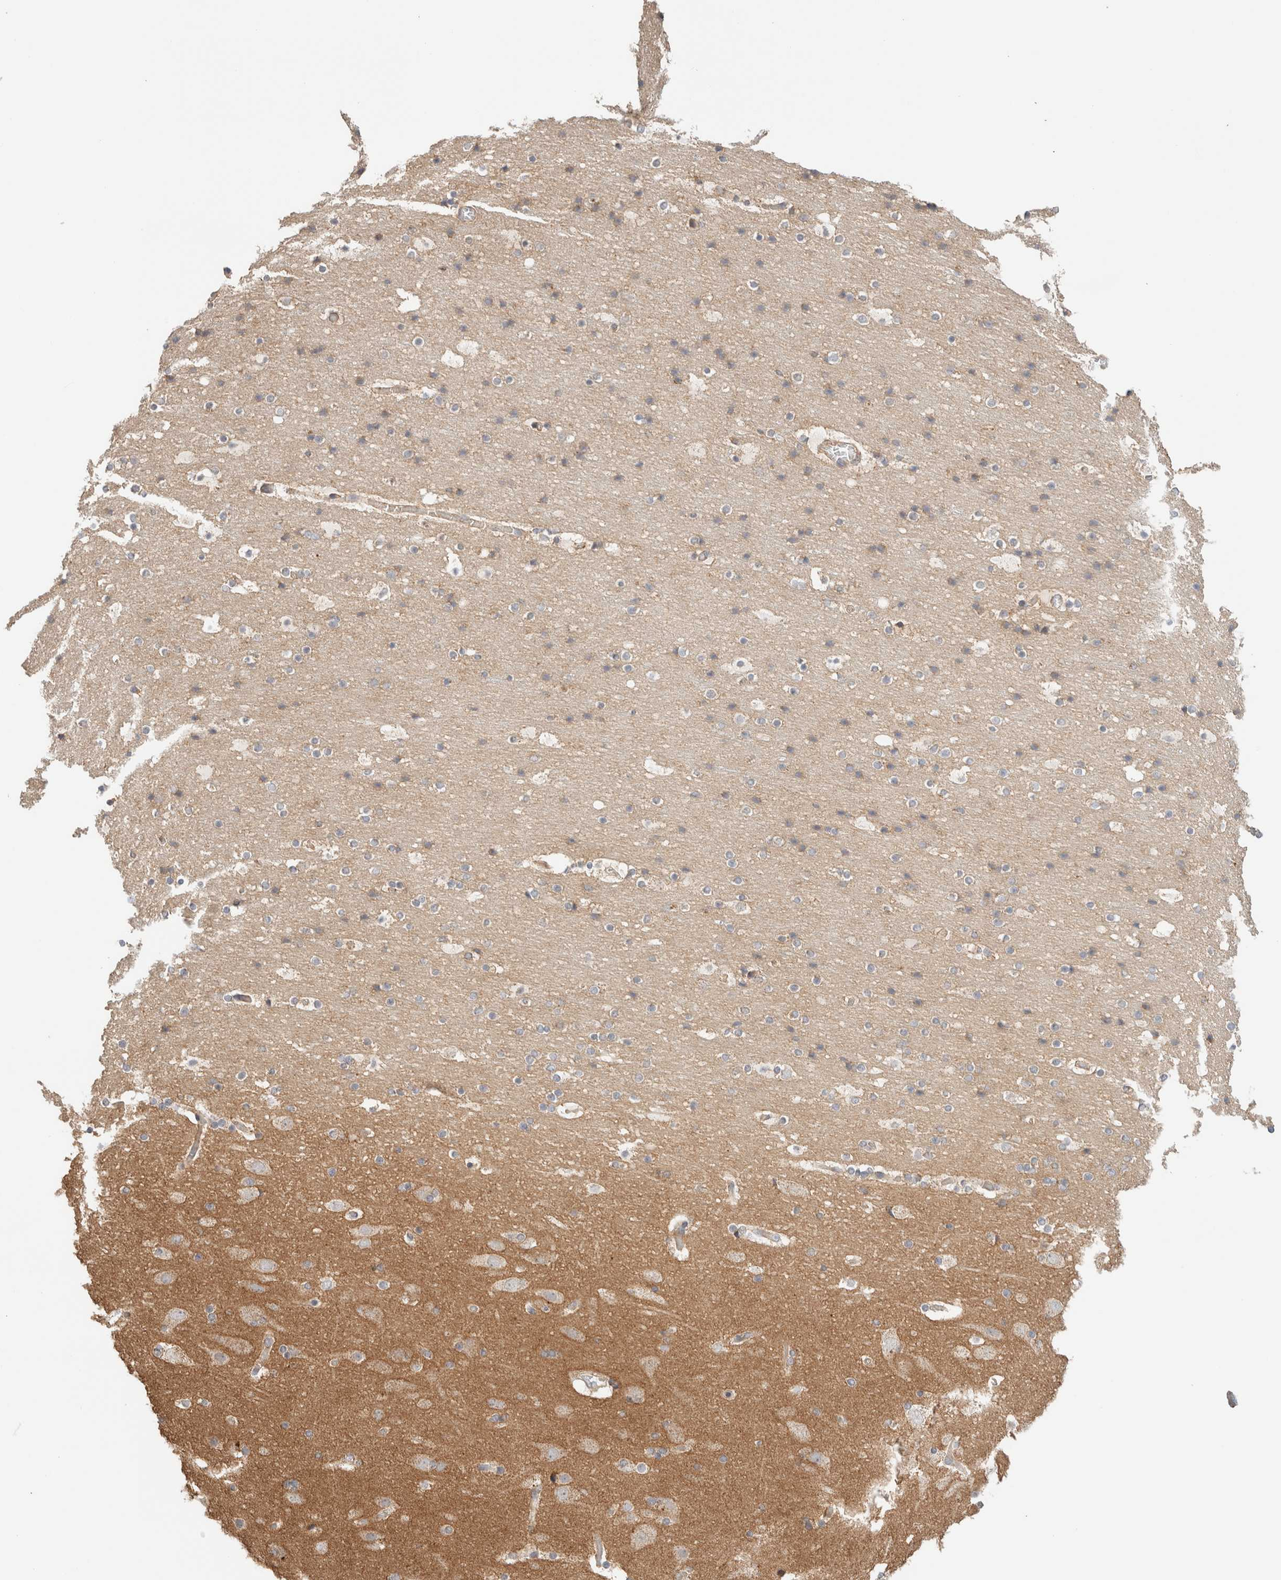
{"staining": {"intensity": "negative", "quantity": "none", "location": "none"}, "tissue": "cerebral cortex", "cell_type": "Endothelial cells", "image_type": "normal", "snomed": [{"axis": "morphology", "description": "Normal tissue, NOS"}, {"axis": "topography", "description": "Cerebral cortex"}], "caption": "A histopathology image of cerebral cortex stained for a protein displays no brown staining in endothelial cells.", "gene": "MRM3", "patient": {"sex": "male", "age": 57}}